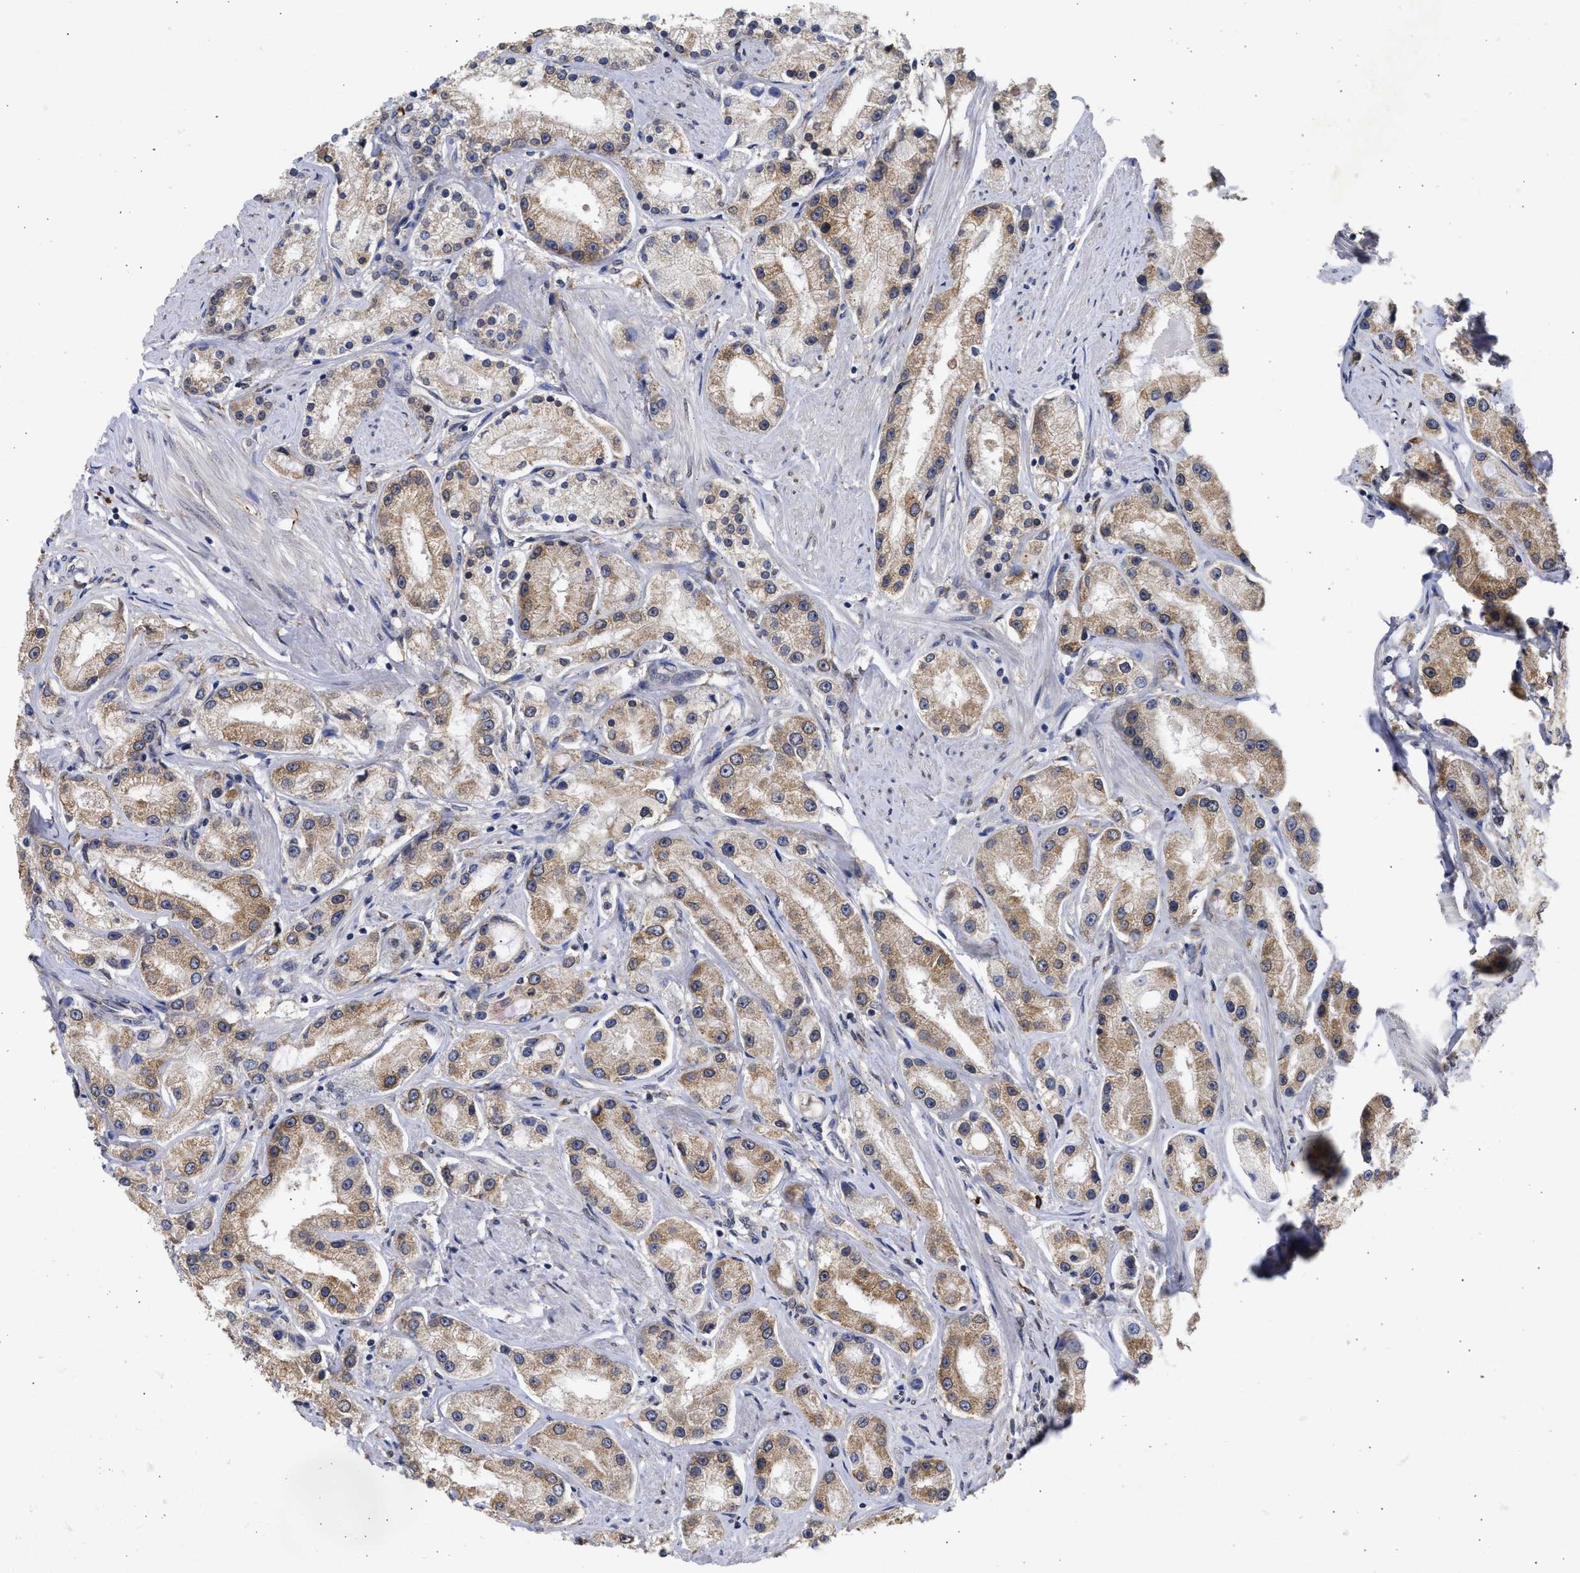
{"staining": {"intensity": "moderate", "quantity": ">75%", "location": "cytoplasmic/membranous"}, "tissue": "prostate cancer", "cell_type": "Tumor cells", "image_type": "cancer", "snomed": [{"axis": "morphology", "description": "Adenocarcinoma, Low grade"}, {"axis": "topography", "description": "Prostate"}], "caption": "There is medium levels of moderate cytoplasmic/membranous positivity in tumor cells of low-grade adenocarcinoma (prostate), as demonstrated by immunohistochemical staining (brown color).", "gene": "DNAJC1", "patient": {"sex": "male", "age": 63}}